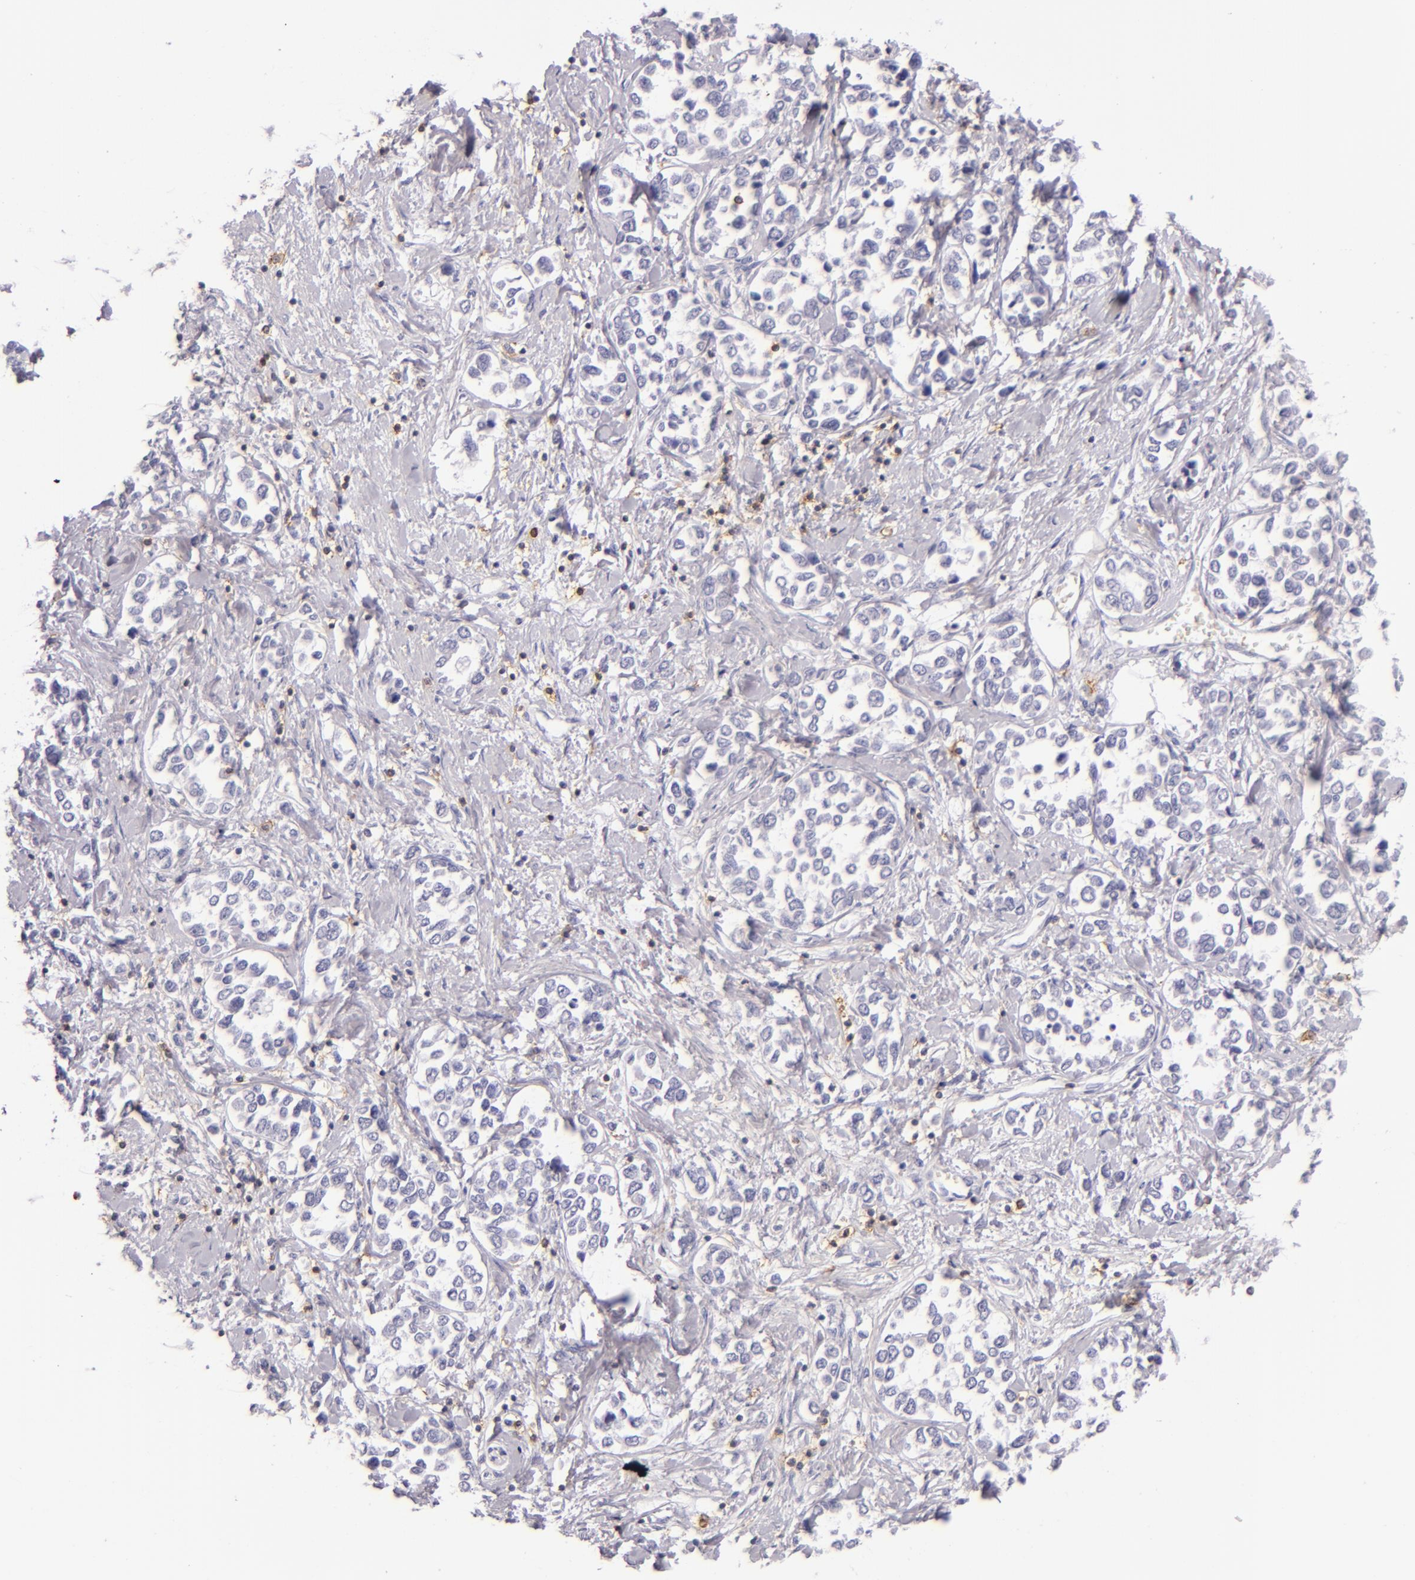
{"staining": {"intensity": "negative", "quantity": "none", "location": "none"}, "tissue": "stomach cancer", "cell_type": "Tumor cells", "image_type": "cancer", "snomed": [{"axis": "morphology", "description": "Adenocarcinoma, NOS"}, {"axis": "topography", "description": "Stomach, upper"}], "caption": "DAB (3,3'-diaminobenzidine) immunohistochemical staining of human stomach adenocarcinoma demonstrates no significant staining in tumor cells. (Stains: DAB (3,3'-diaminobenzidine) IHC with hematoxylin counter stain, Microscopy: brightfield microscopy at high magnification).", "gene": "LAT", "patient": {"sex": "male", "age": 76}}